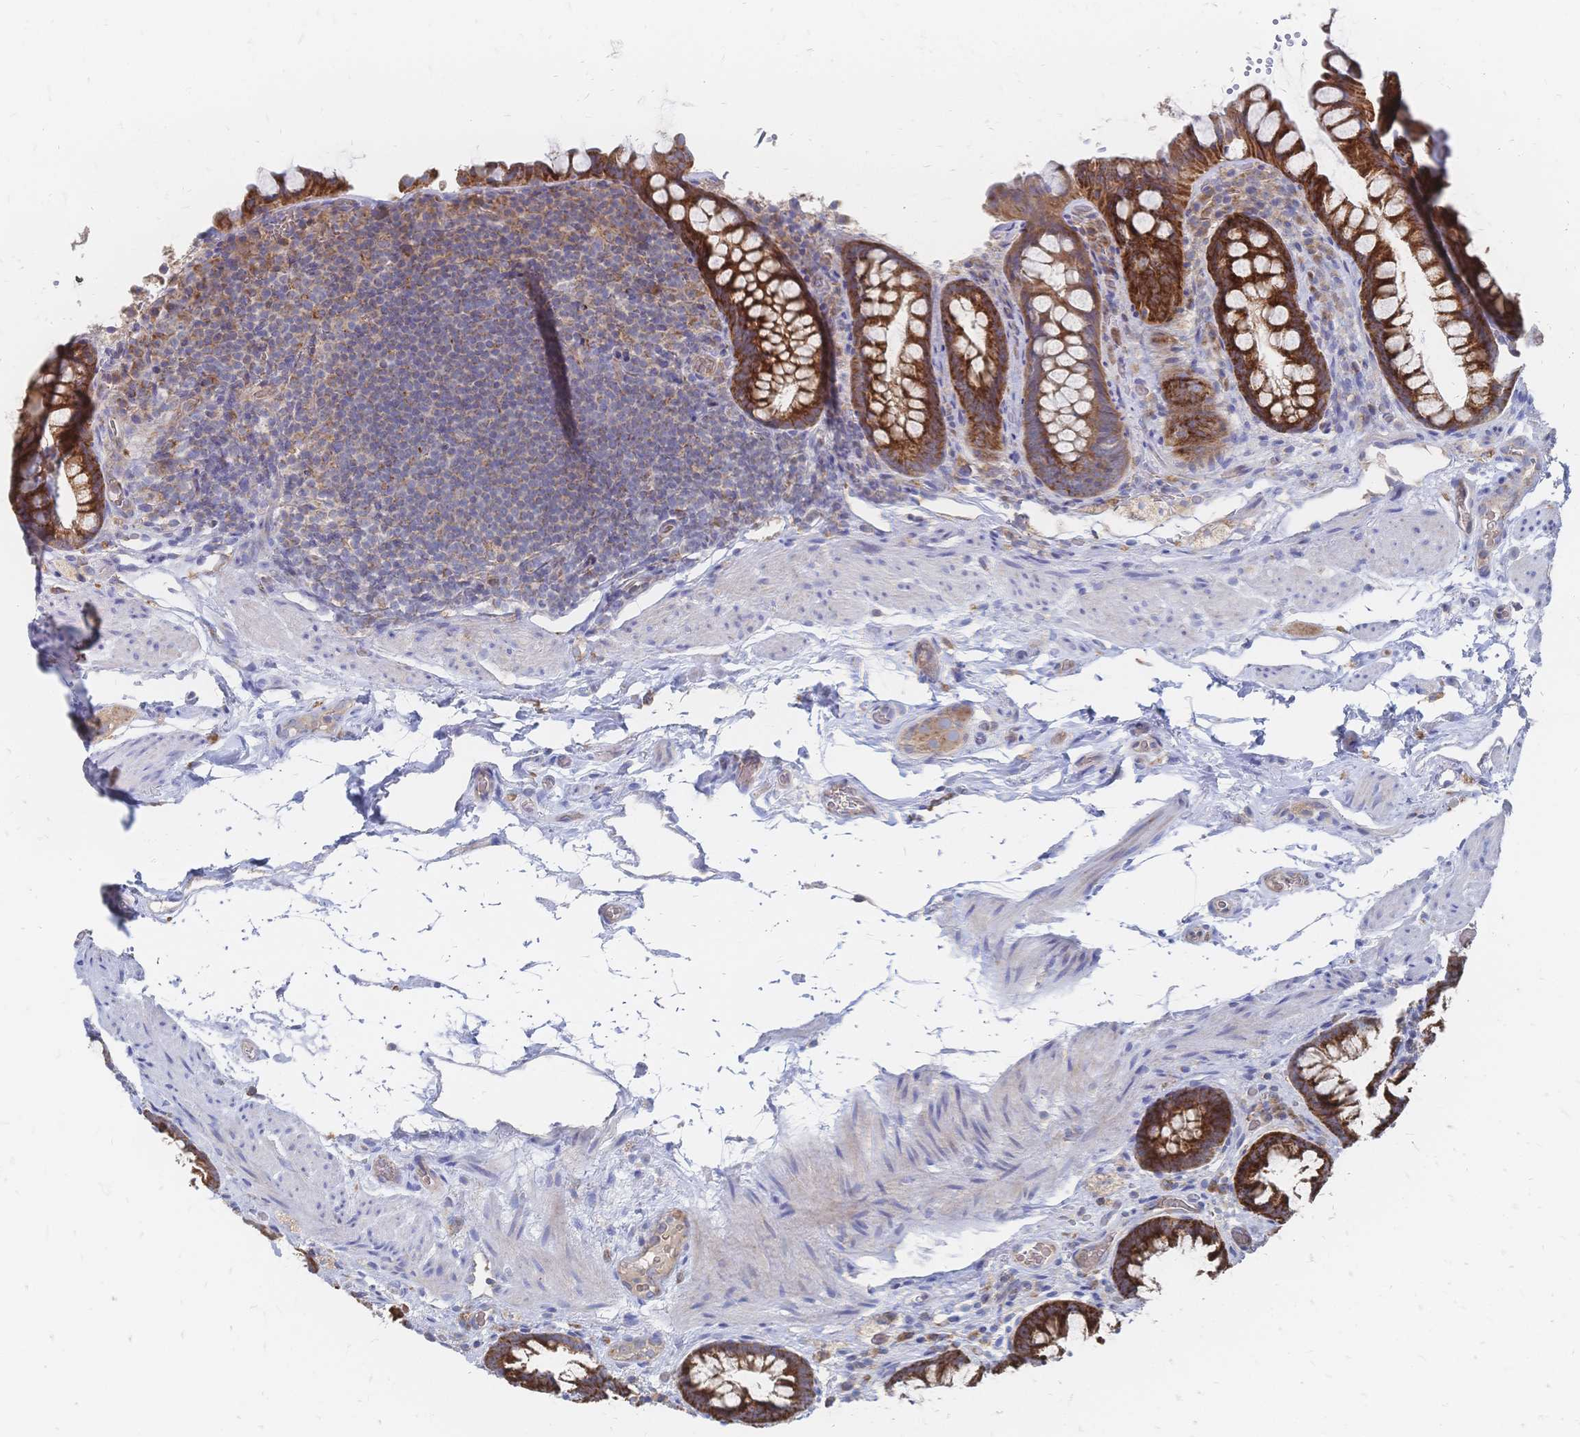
{"staining": {"intensity": "strong", "quantity": ">75%", "location": "cytoplasmic/membranous"}, "tissue": "rectum", "cell_type": "Glandular cells", "image_type": "normal", "snomed": [{"axis": "morphology", "description": "Normal tissue, NOS"}, {"axis": "topography", "description": "Rectum"}], "caption": "Glandular cells exhibit strong cytoplasmic/membranous staining in about >75% of cells in unremarkable rectum. (DAB (3,3'-diaminobenzidine) IHC with brightfield microscopy, high magnification).", "gene": "SORBS1", "patient": {"sex": "female", "age": 69}}